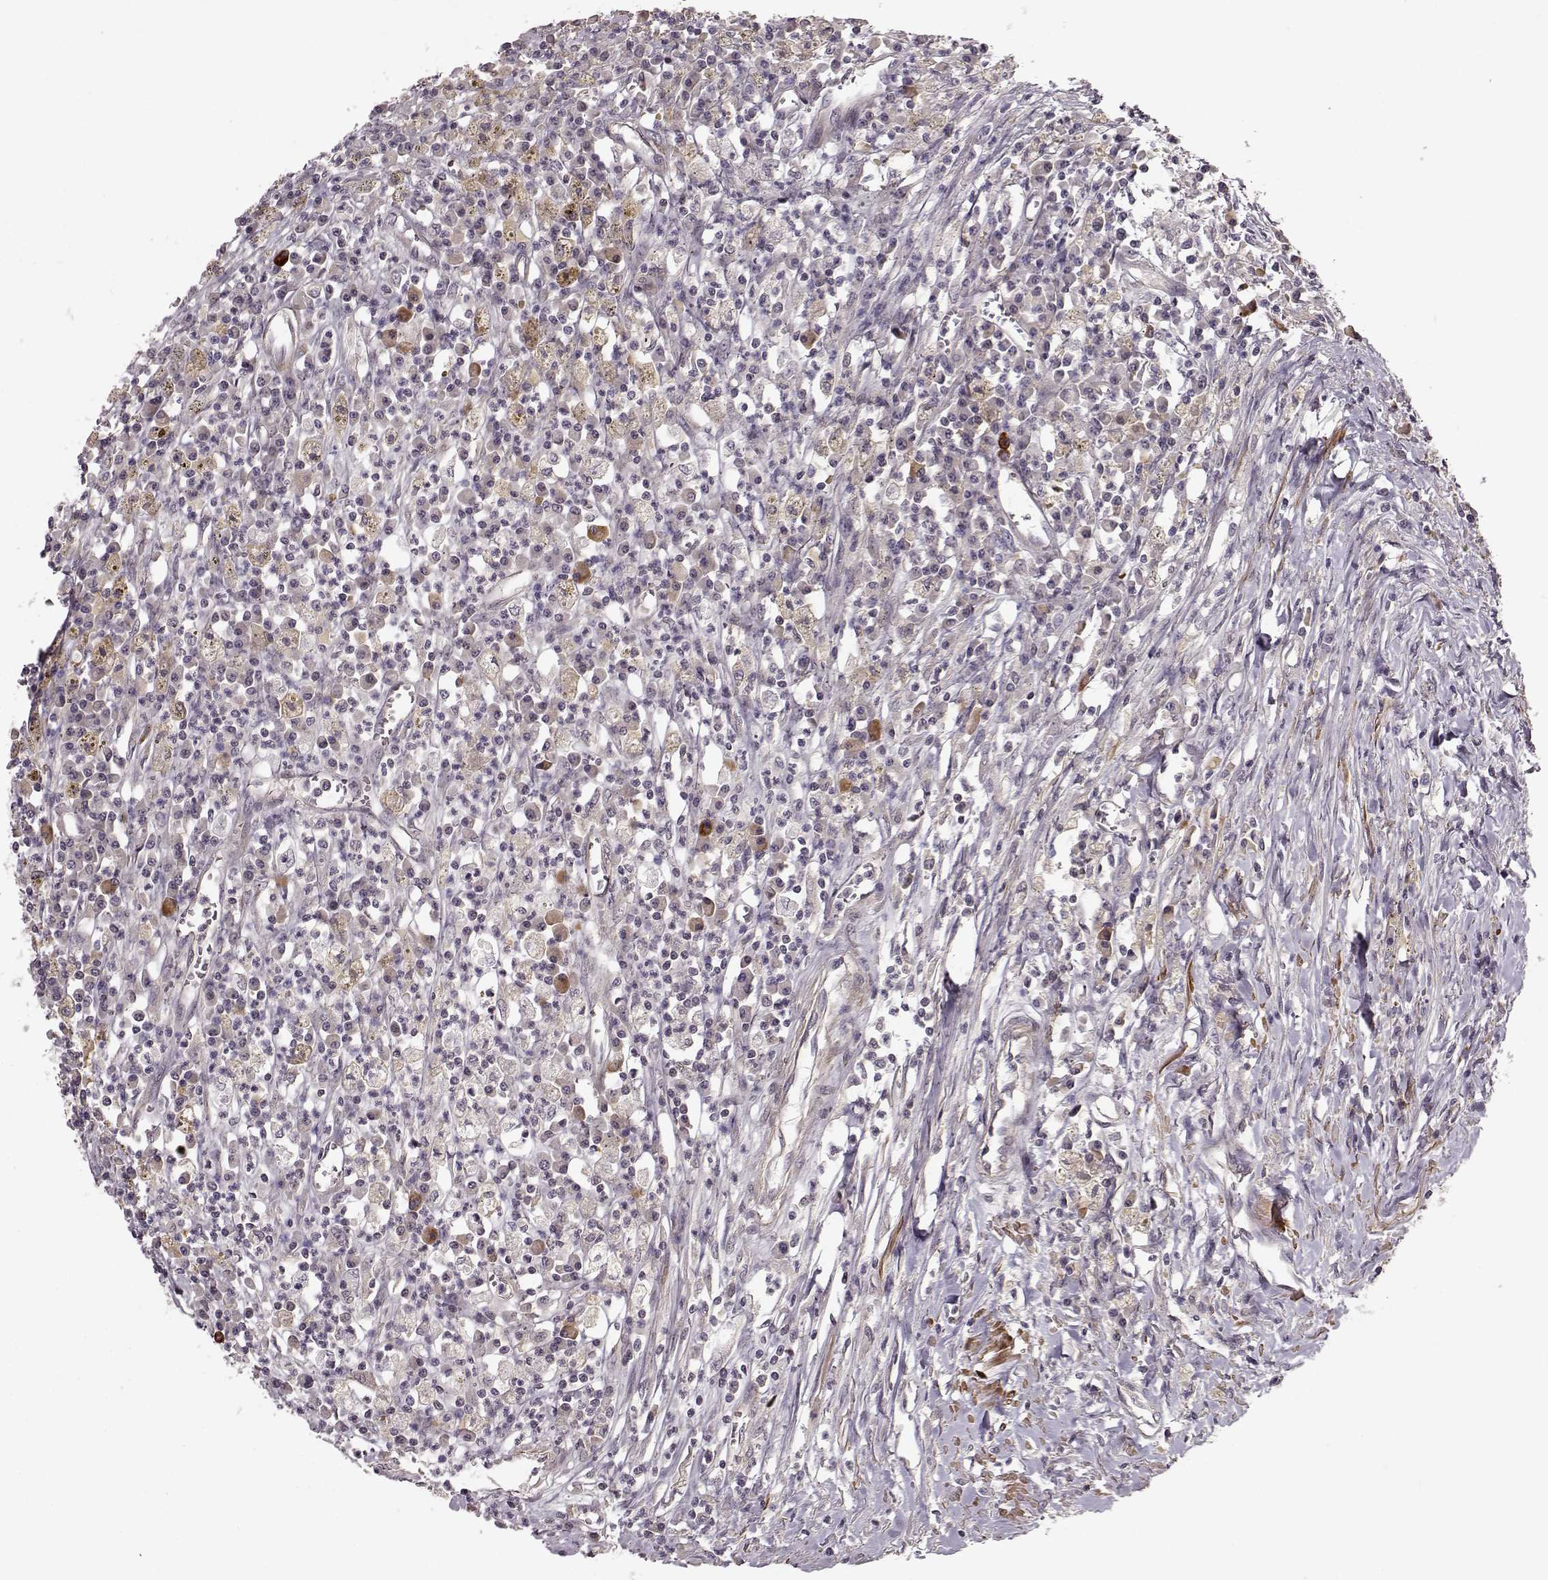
{"staining": {"intensity": "negative", "quantity": "none", "location": "none"}, "tissue": "colorectal cancer", "cell_type": "Tumor cells", "image_type": "cancer", "snomed": [{"axis": "morphology", "description": "Adenocarcinoma, NOS"}, {"axis": "topography", "description": "Rectum"}], "caption": "DAB immunohistochemical staining of human colorectal adenocarcinoma shows no significant expression in tumor cells.", "gene": "SLAIN2", "patient": {"sex": "male", "age": 54}}